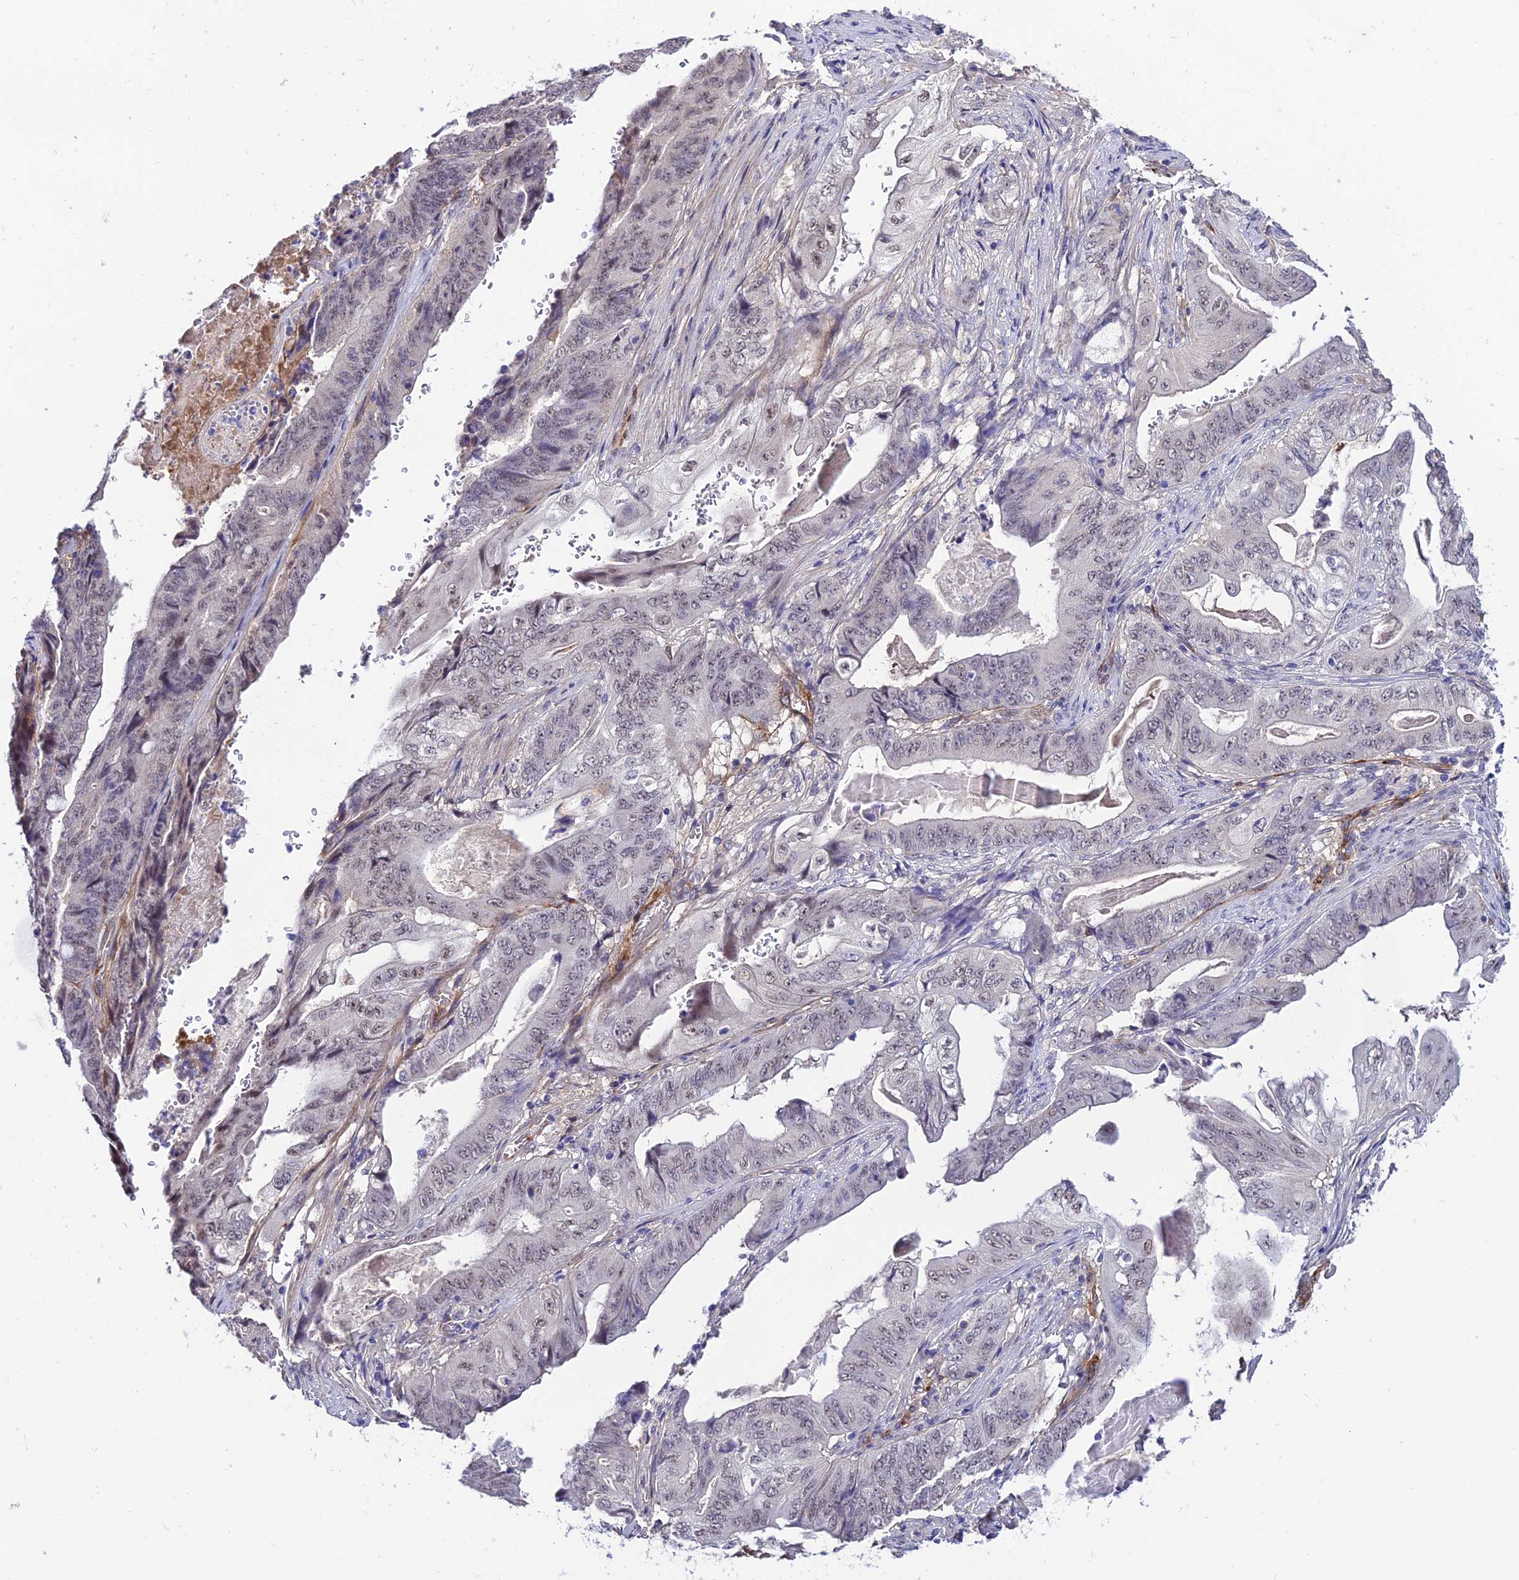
{"staining": {"intensity": "weak", "quantity": "<25%", "location": "nuclear"}, "tissue": "stomach cancer", "cell_type": "Tumor cells", "image_type": "cancer", "snomed": [{"axis": "morphology", "description": "Adenocarcinoma, NOS"}, {"axis": "topography", "description": "Stomach"}], "caption": "A micrograph of stomach cancer stained for a protein exhibits no brown staining in tumor cells.", "gene": "SYT15", "patient": {"sex": "female", "age": 73}}